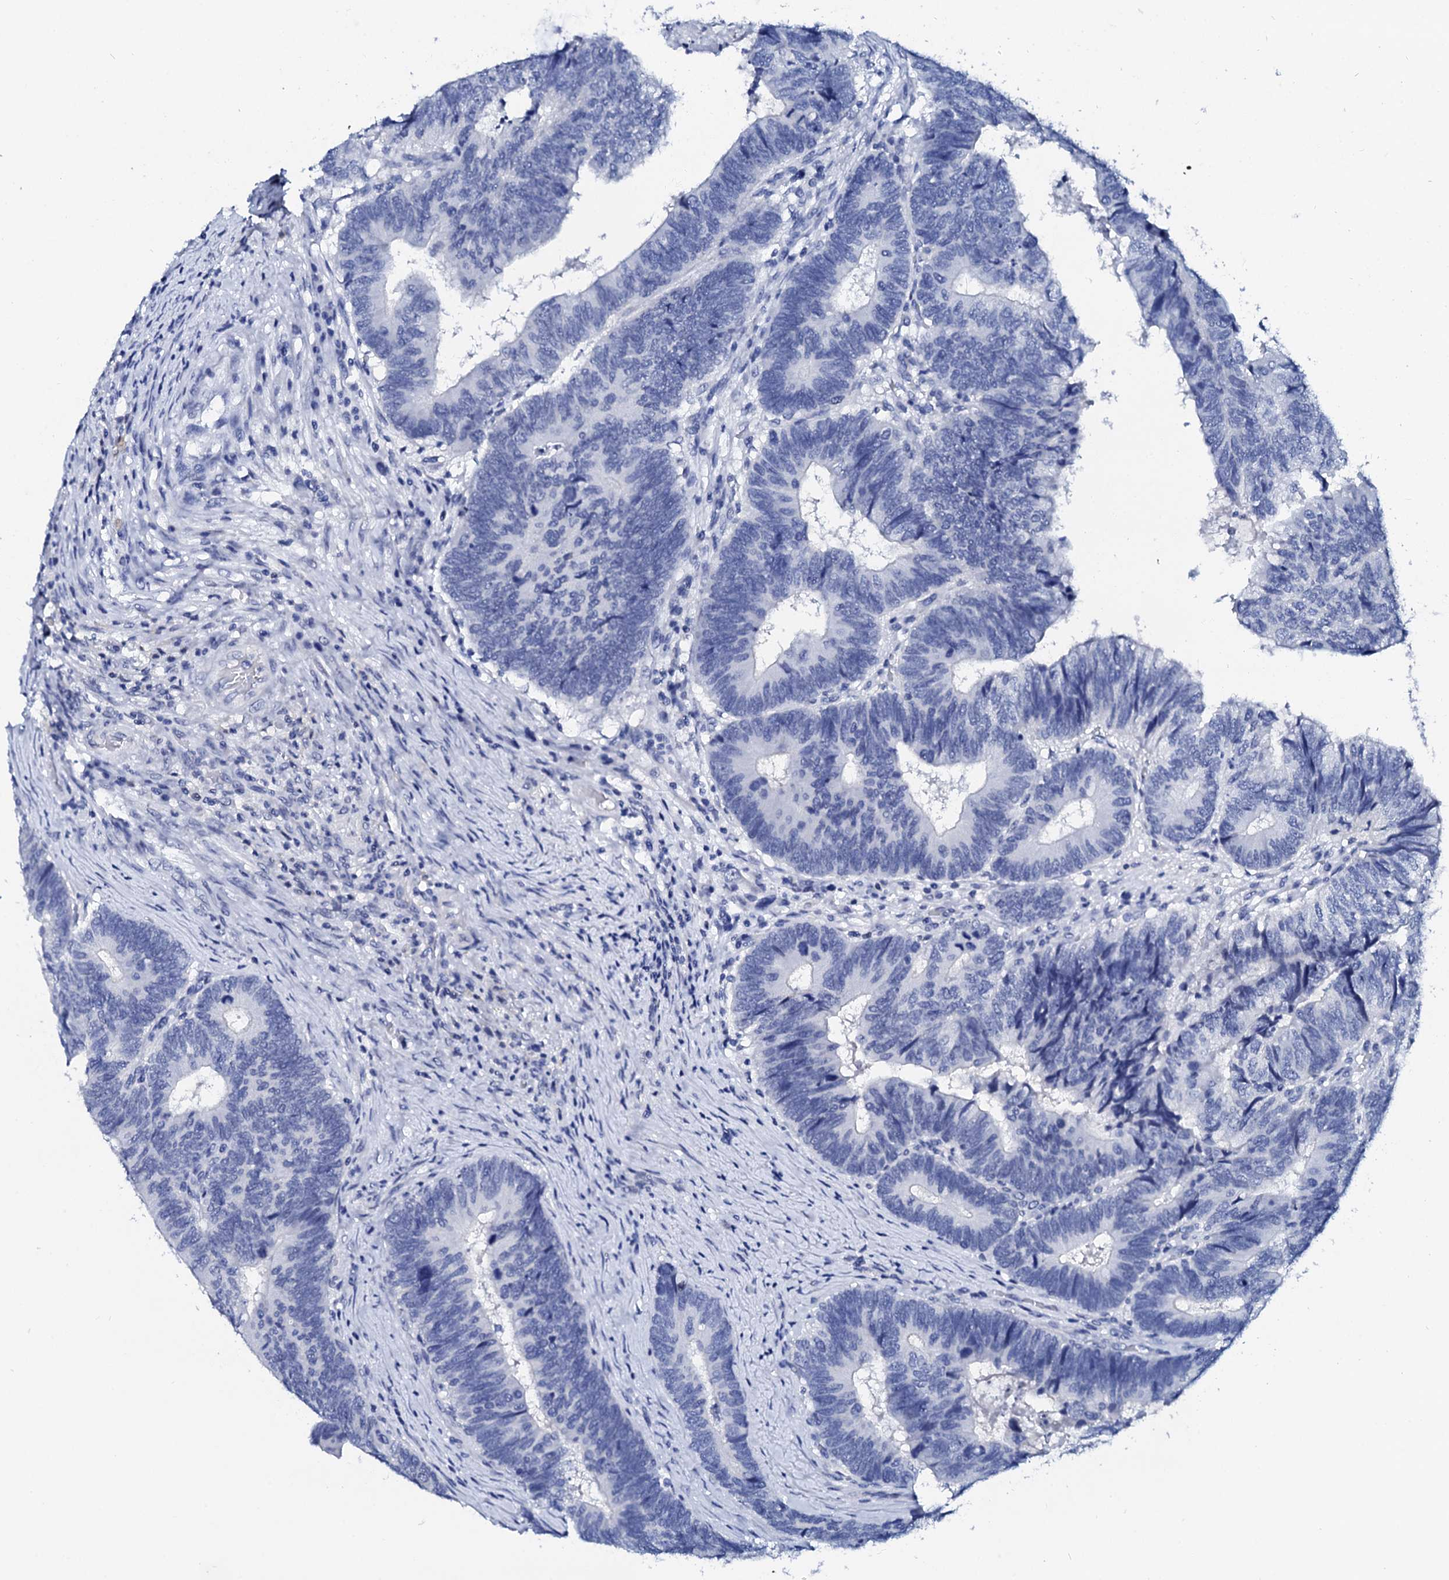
{"staining": {"intensity": "negative", "quantity": "none", "location": "none"}, "tissue": "colorectal cancer", "cell_type": "Tumor cells", "image_type": "cancer", "snomed": [{"axis": "morphology", "description": "Adenocarcinoma, NOS"}, {"axis": "topography", "description": "Colon"}], "caption": "High power microscopy photomicrograph of an immunohistochemistry (IHC) histopathology image of colorectal cancer, revealing no significant positivity in tumor cells.", "gene": "SPATA19", "patient": {"sex": "female", "age": 67}}